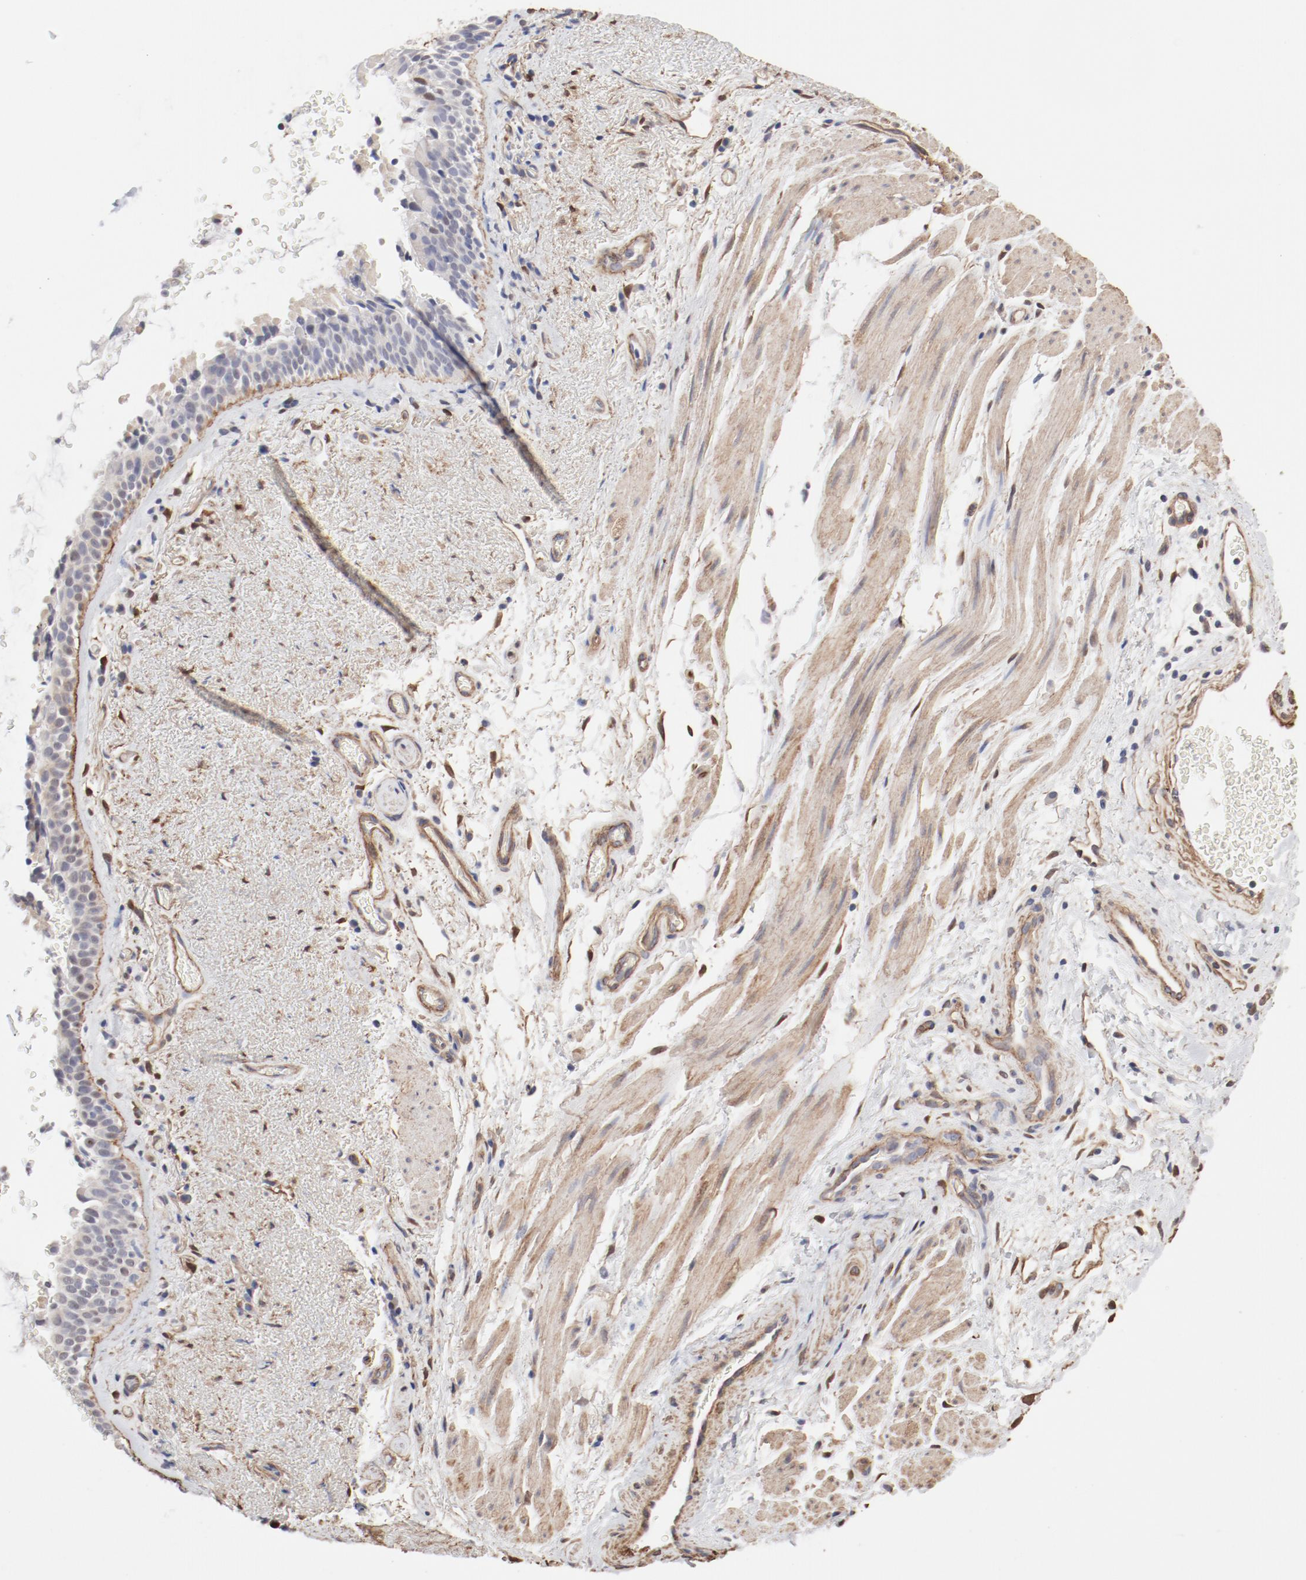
{"staining": {"intensity": "negative", "quantity": "none", "location": "none"}, "tissue": "bronchus", "cell_type": "Respiratory epithelial cells", "image_type": "normal", "snomed": [{"axis": "morphology", "description": "Normal tissue, NOS"}, {"axis": "topography", "description": "Bronchus"}], "caption": "DAB (3,3'-diaminobenzidine) immunohistochemical staining of benign bronchus reveals no significant expression in respiratory epithelial cells.", "gene": "MAGED4B", "patient": {"sex": "female", "age": 54}}